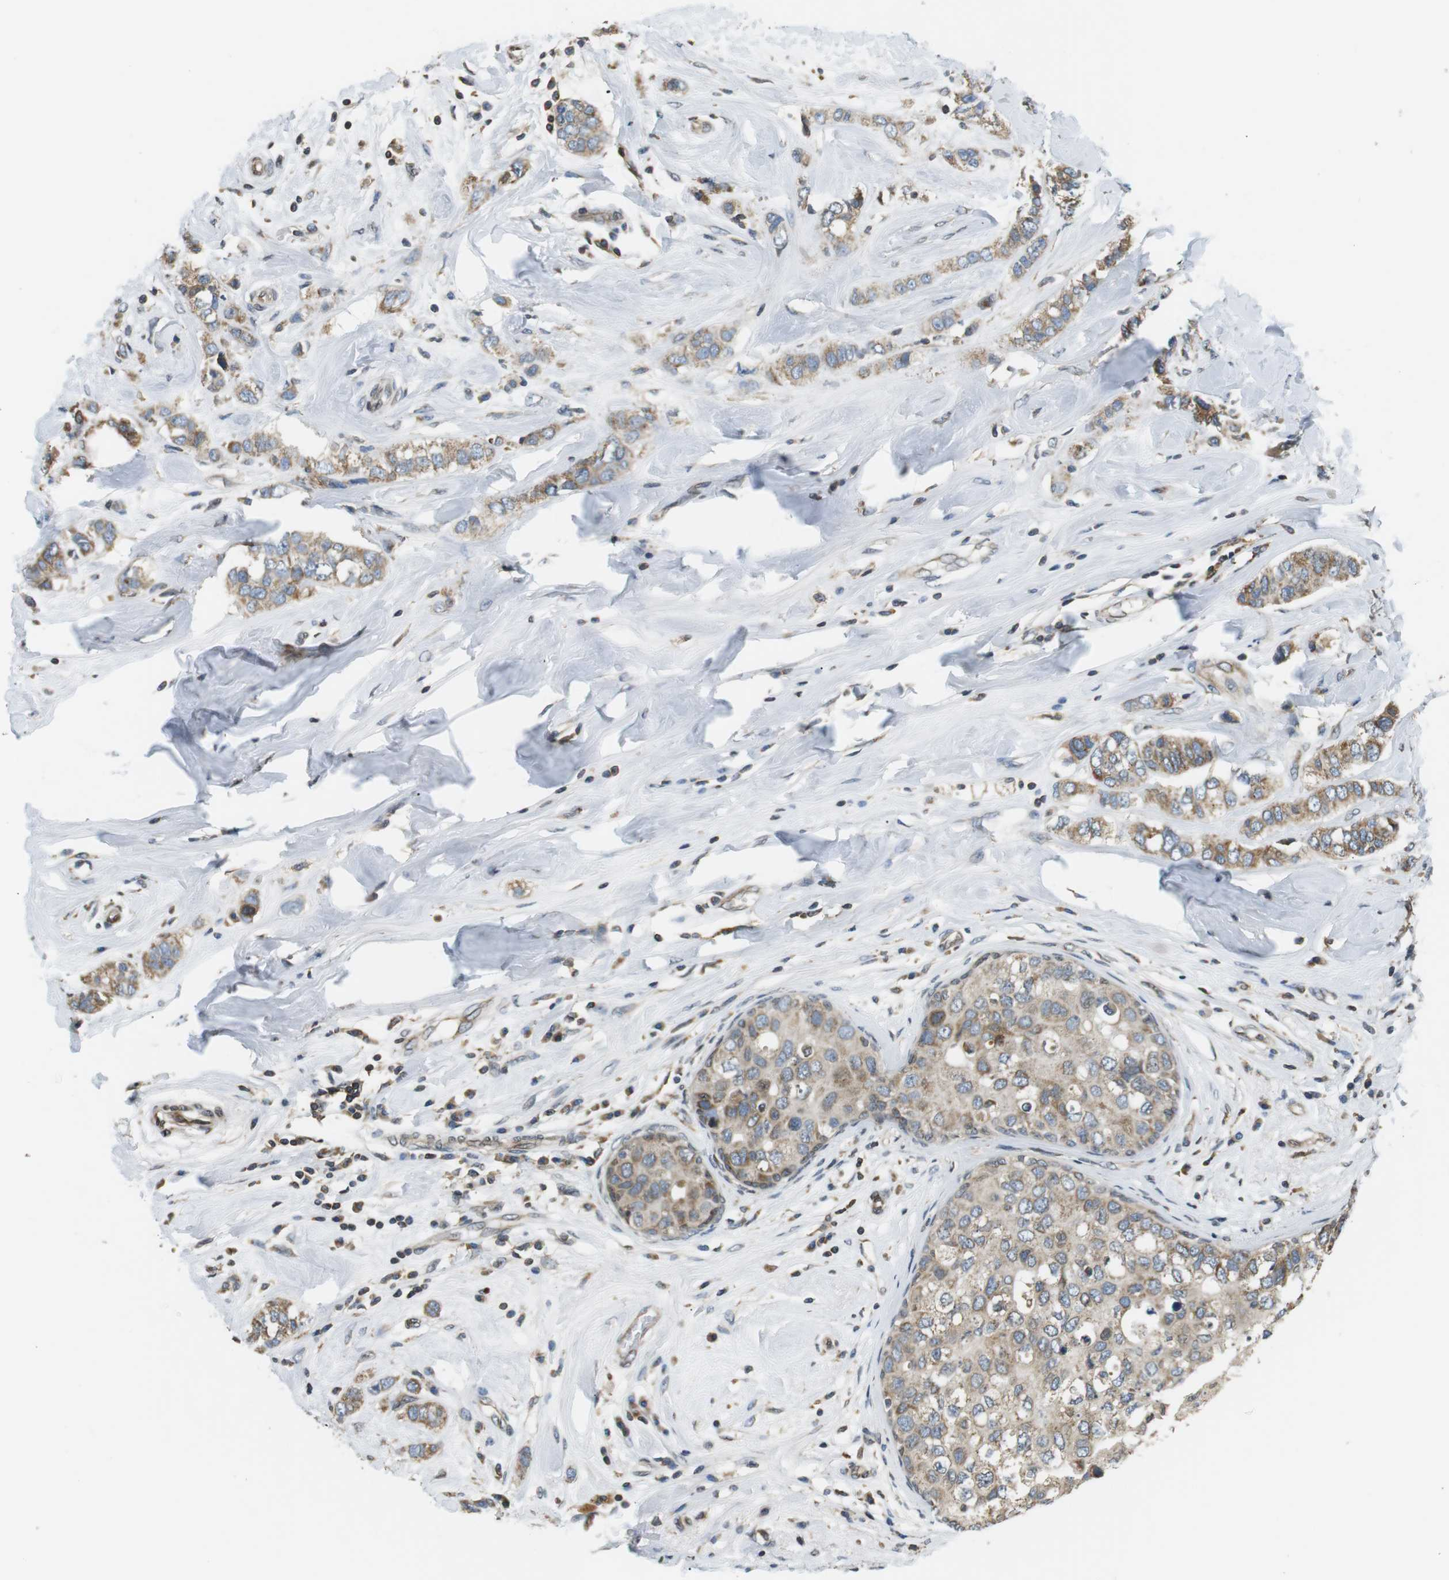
{"staining": {"intensity": "moderate", "quantity": ">75%", "location": "cytoplasmic/membranous"}, "tissue": "breast cancer", "cell_type": "Tumor cells", "image_type": "cancer", "snomed": [{"axis": "morphology", "description": "Duct carcinoma"}, {"axis": "topography", "description": "Breast"}], "caption": "IHC of breast infiltrating ductal carcinoma exhibits medium levels of moderate cytoplasmic/membranous positivity in approximately >75% of tumor cells.", "gene": "TMX4", "patient": {"sex": "female", "age": 50}}